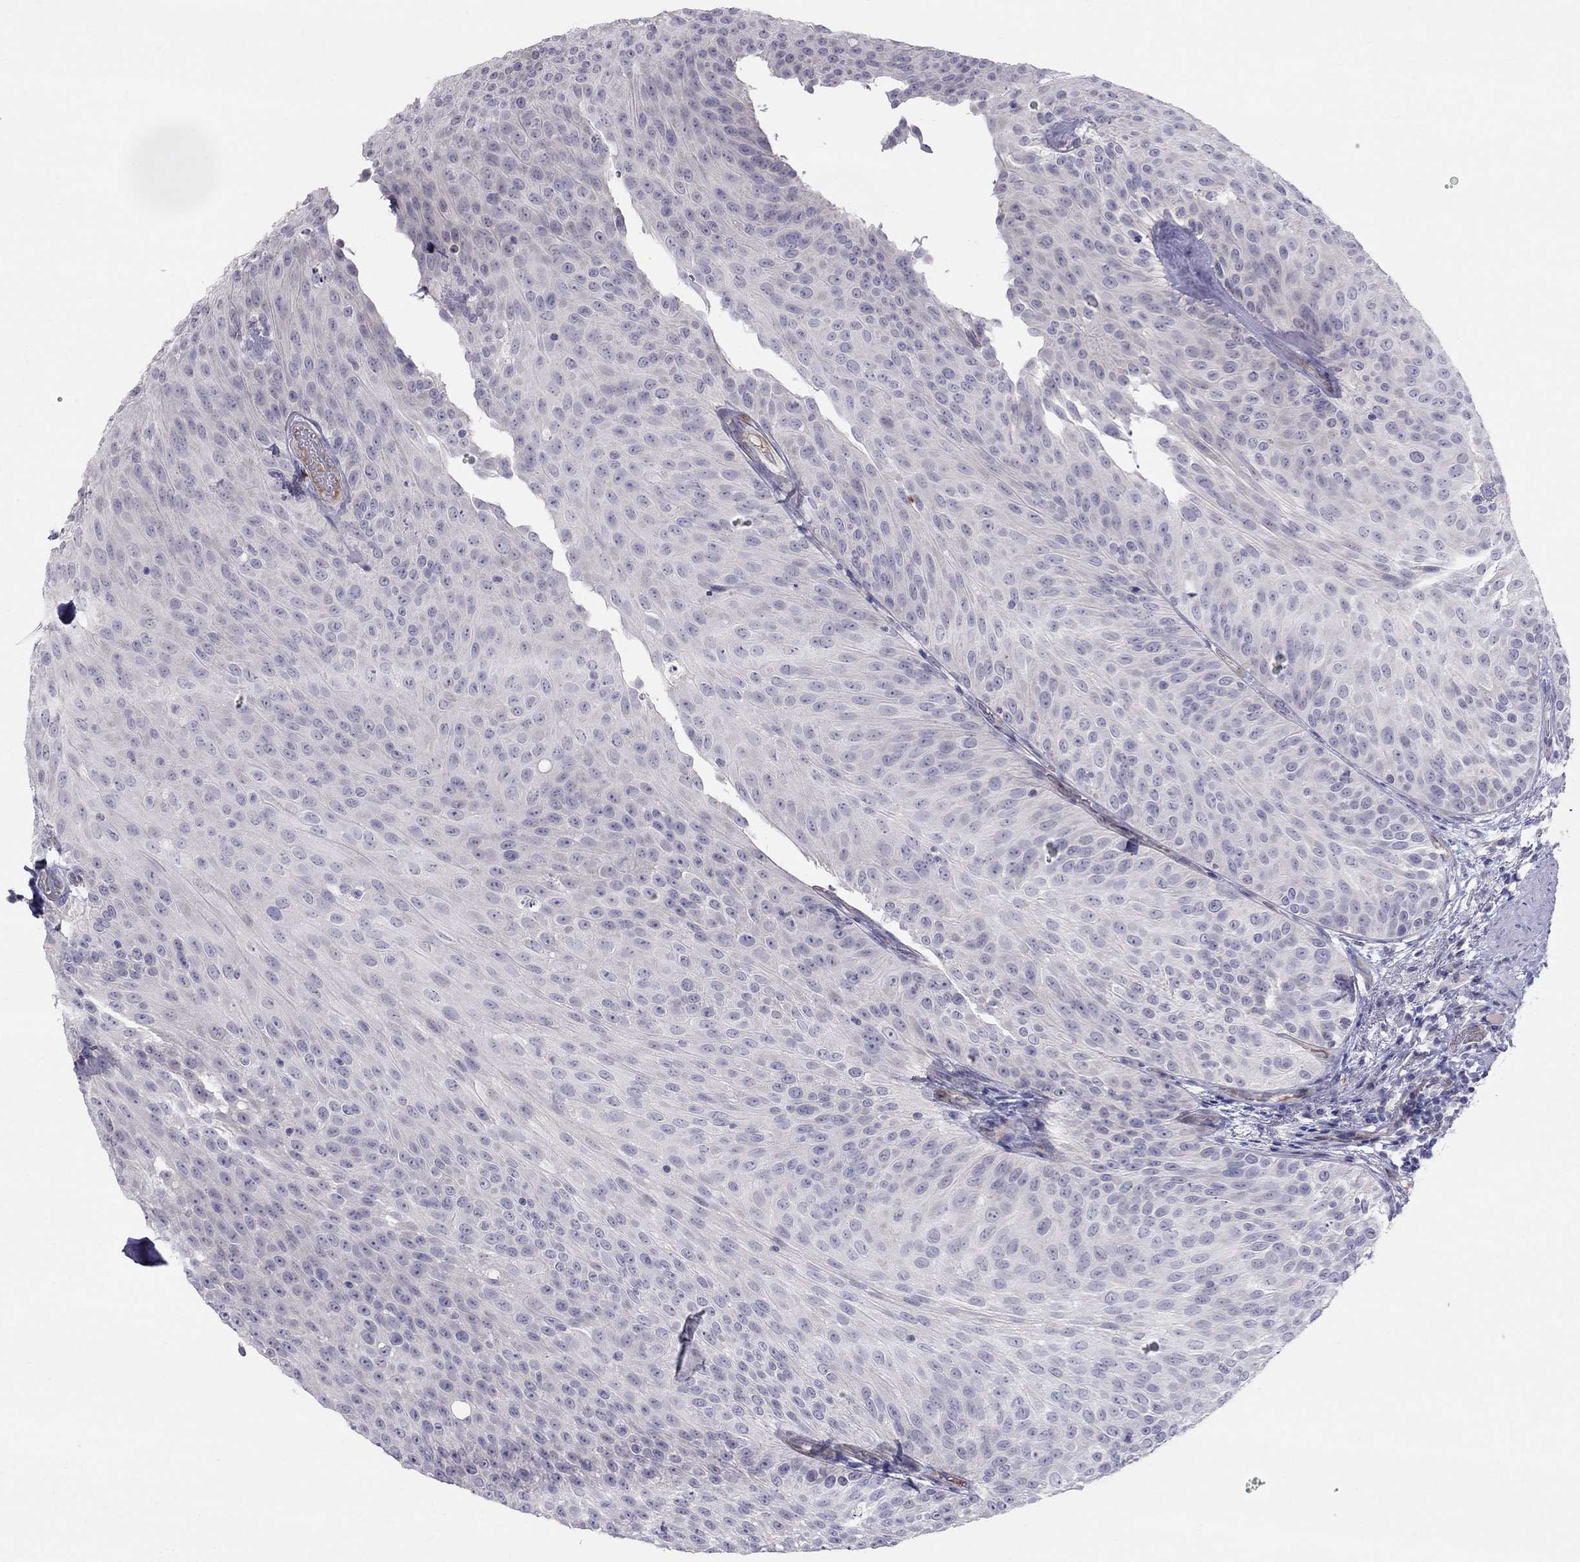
{"staining": {"intensity": "negative", "quantity": "none", "location": "none"}, "tissue": "urothelial cancer", "cell_type": "Tumor cells", "image_type": "cancer", "snomed": [{"axis": "morphology", "description": "Urothelial carcinoma, Low grade"}, {"axis": "topography", "description": "Urinary bladder"}], "caption": "High magnification brightfield microscopy of urothelial cancer stained with DAB (brown) and counterstained with hematoxylin (blue): tumor cells show no significant staining.", "gene": "SPINT4", "patient": {"sex": "male", "age": 78}}